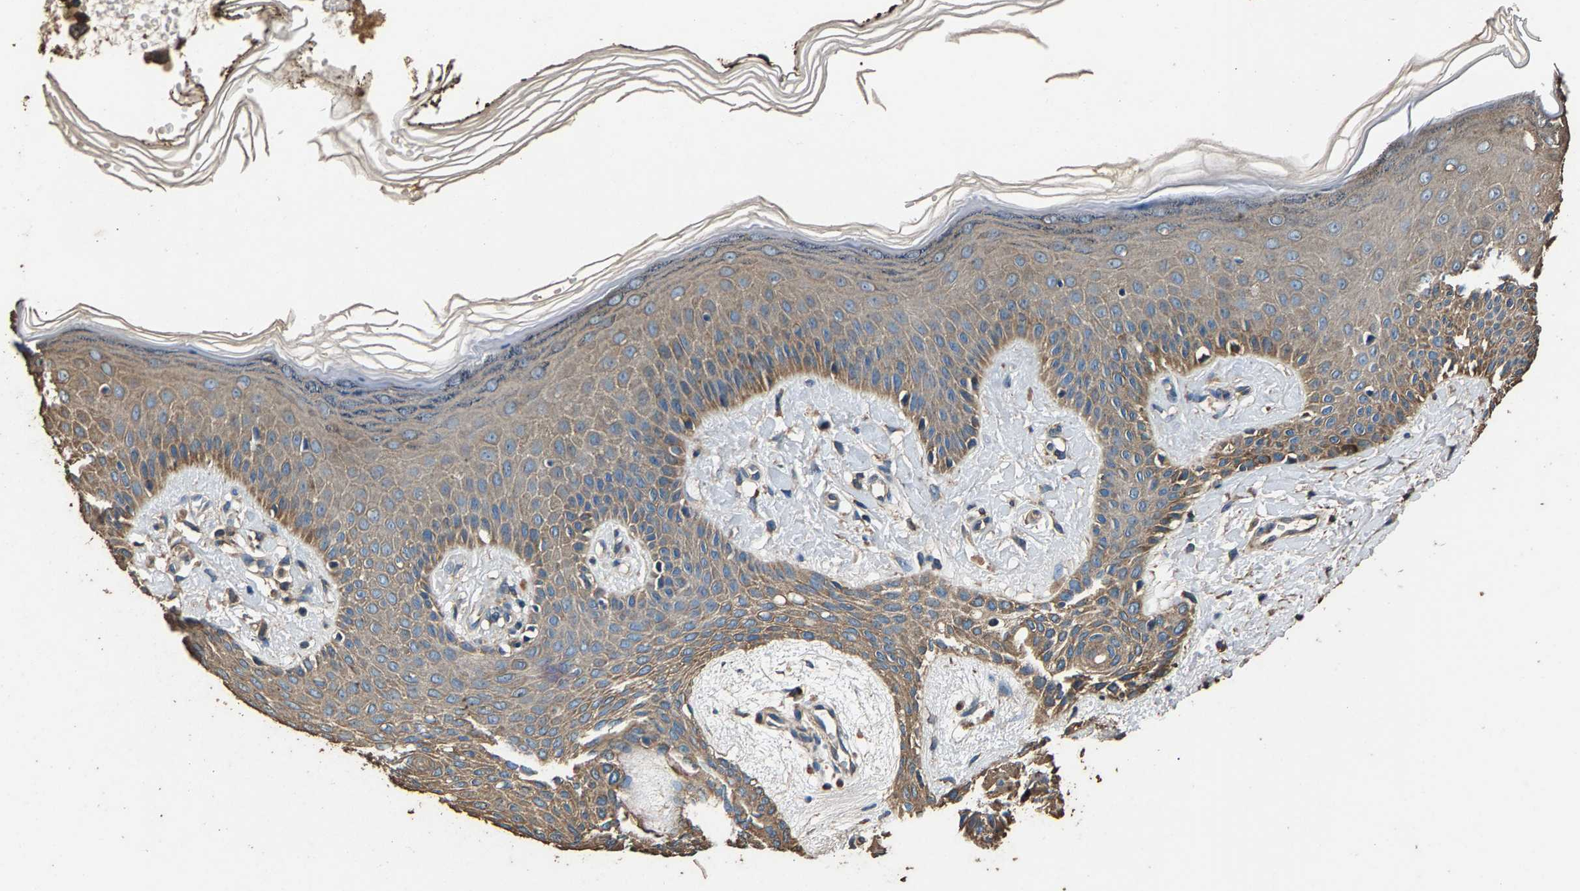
{"staining": {"intensity": "moderate", "quantity": ">75%", "location": "cytoplasmic/membranous"}, "tissue": "skin", "cell_type": "Fibroblasts", "image_type": "normal", "snomed": [{"axis": "morphology", "description": "Normal tissue, NOS"}, {"axis": "topography", "description": "Skin"}, {"axis": "topography", "description": "Peripheral nerve tissue"}], "caption": "Unremarkable skin shows moderate cytoplasmic/membranous staining in approximately >75% of fibroblasts Using DAB (3,3'-diaminobenzidine) (brown) and hematoxylin (blue) stains, captured at high magnification using brightfield microscopy..", "gene": "MRPL27", "patient": {"sex": "male", "age": 24}}